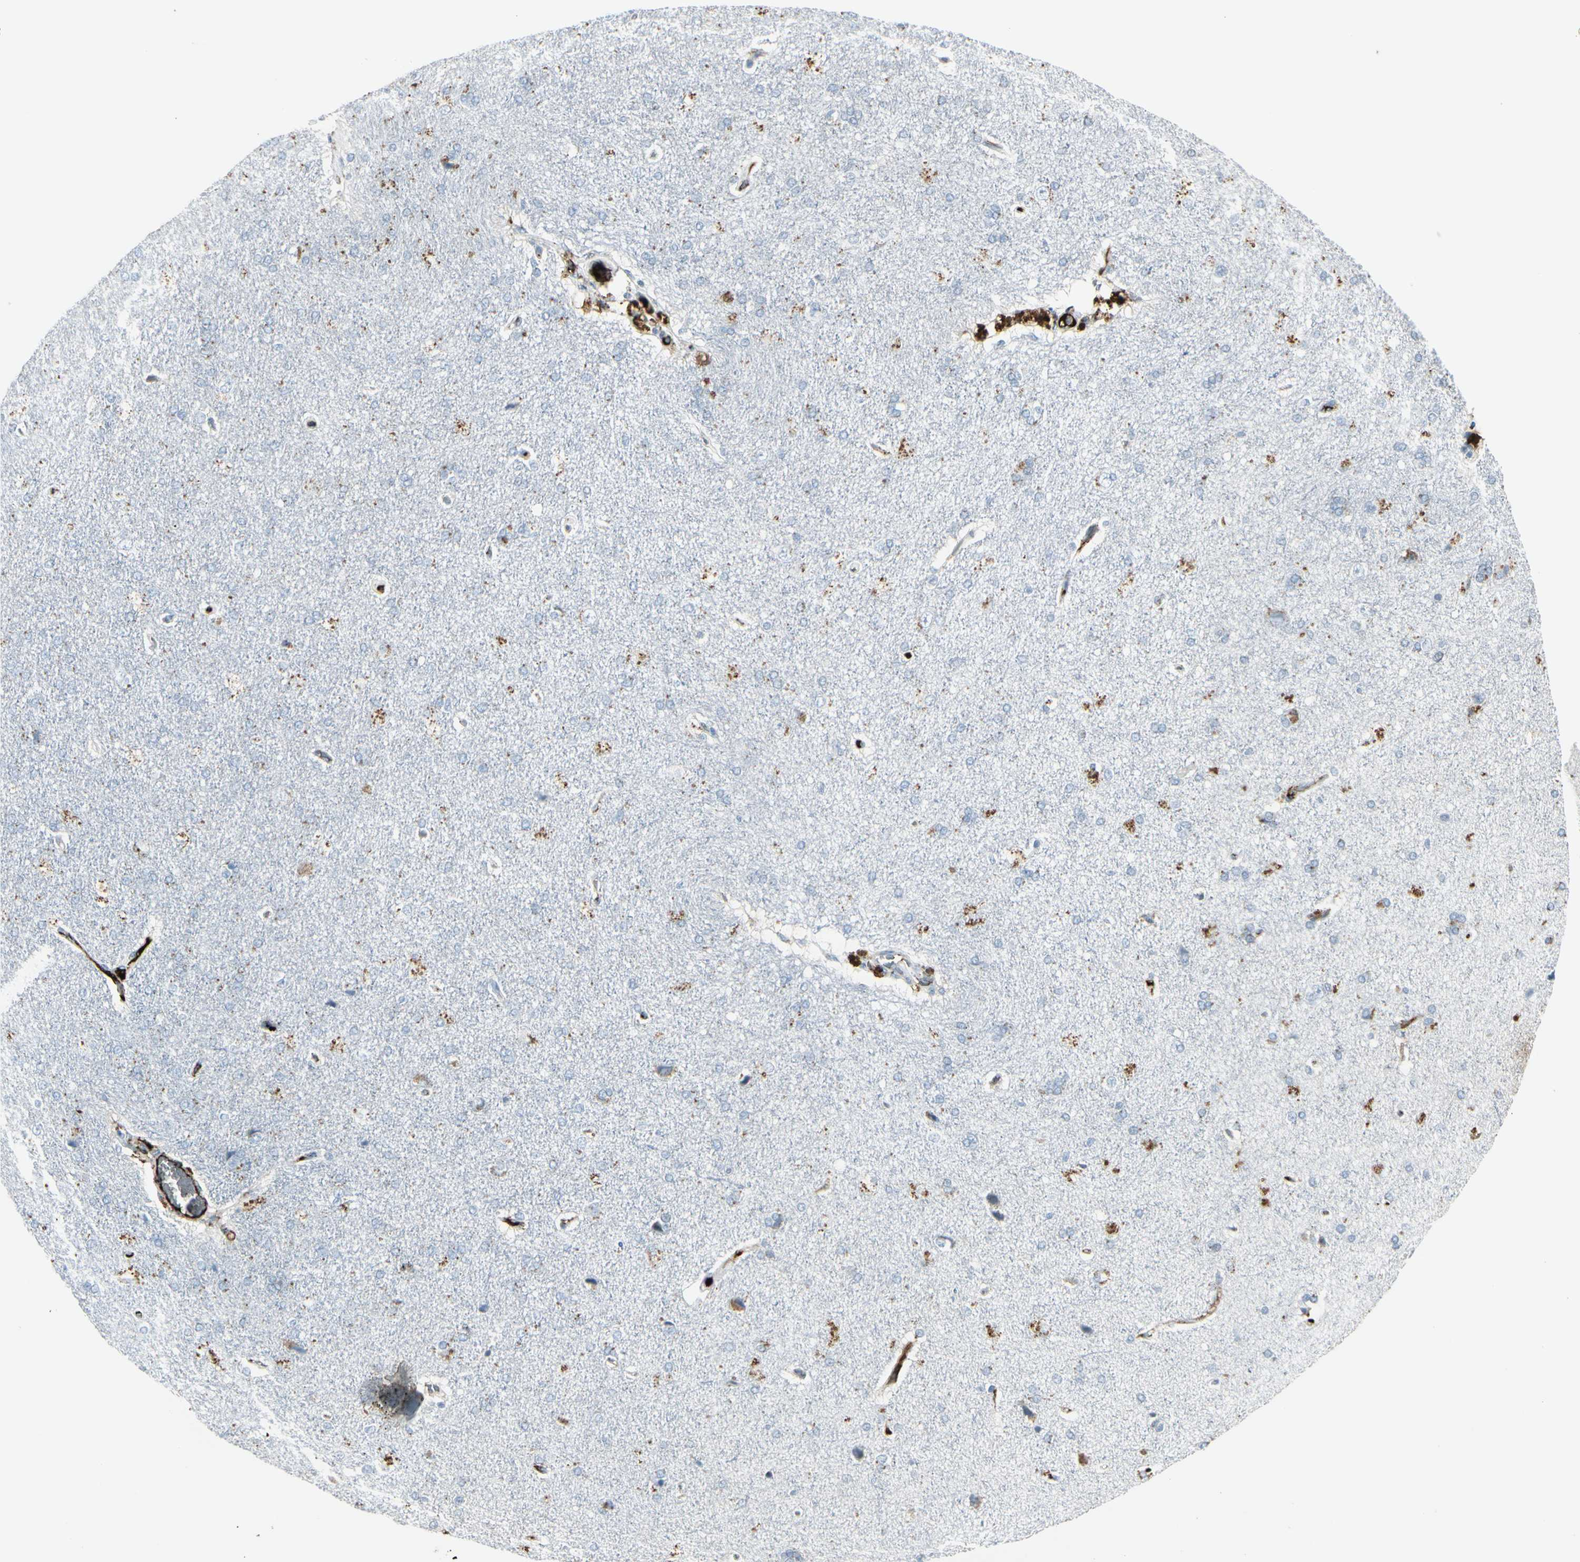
{"staining": {"intensity": "strong", "quantity": ">75%", "location": "cytoplasmic/membranous"}, "tissue": "cerebral cortex", "cell_type": "Endothelial cells", "image_type": "normal", "snomed": [{"axis": "morphology", "description": "Normal tissue, NOS"}, {"axis": "topography", "description": "Cerebral cortex"}], "caption": "A histopathology image of cerebral cortex stained for a protein exhibits strong cytoplasmic/membranous brown staining in endothelial cells.", "gene": "IGHM", "patient": {"sex": "male", "age": 62}}